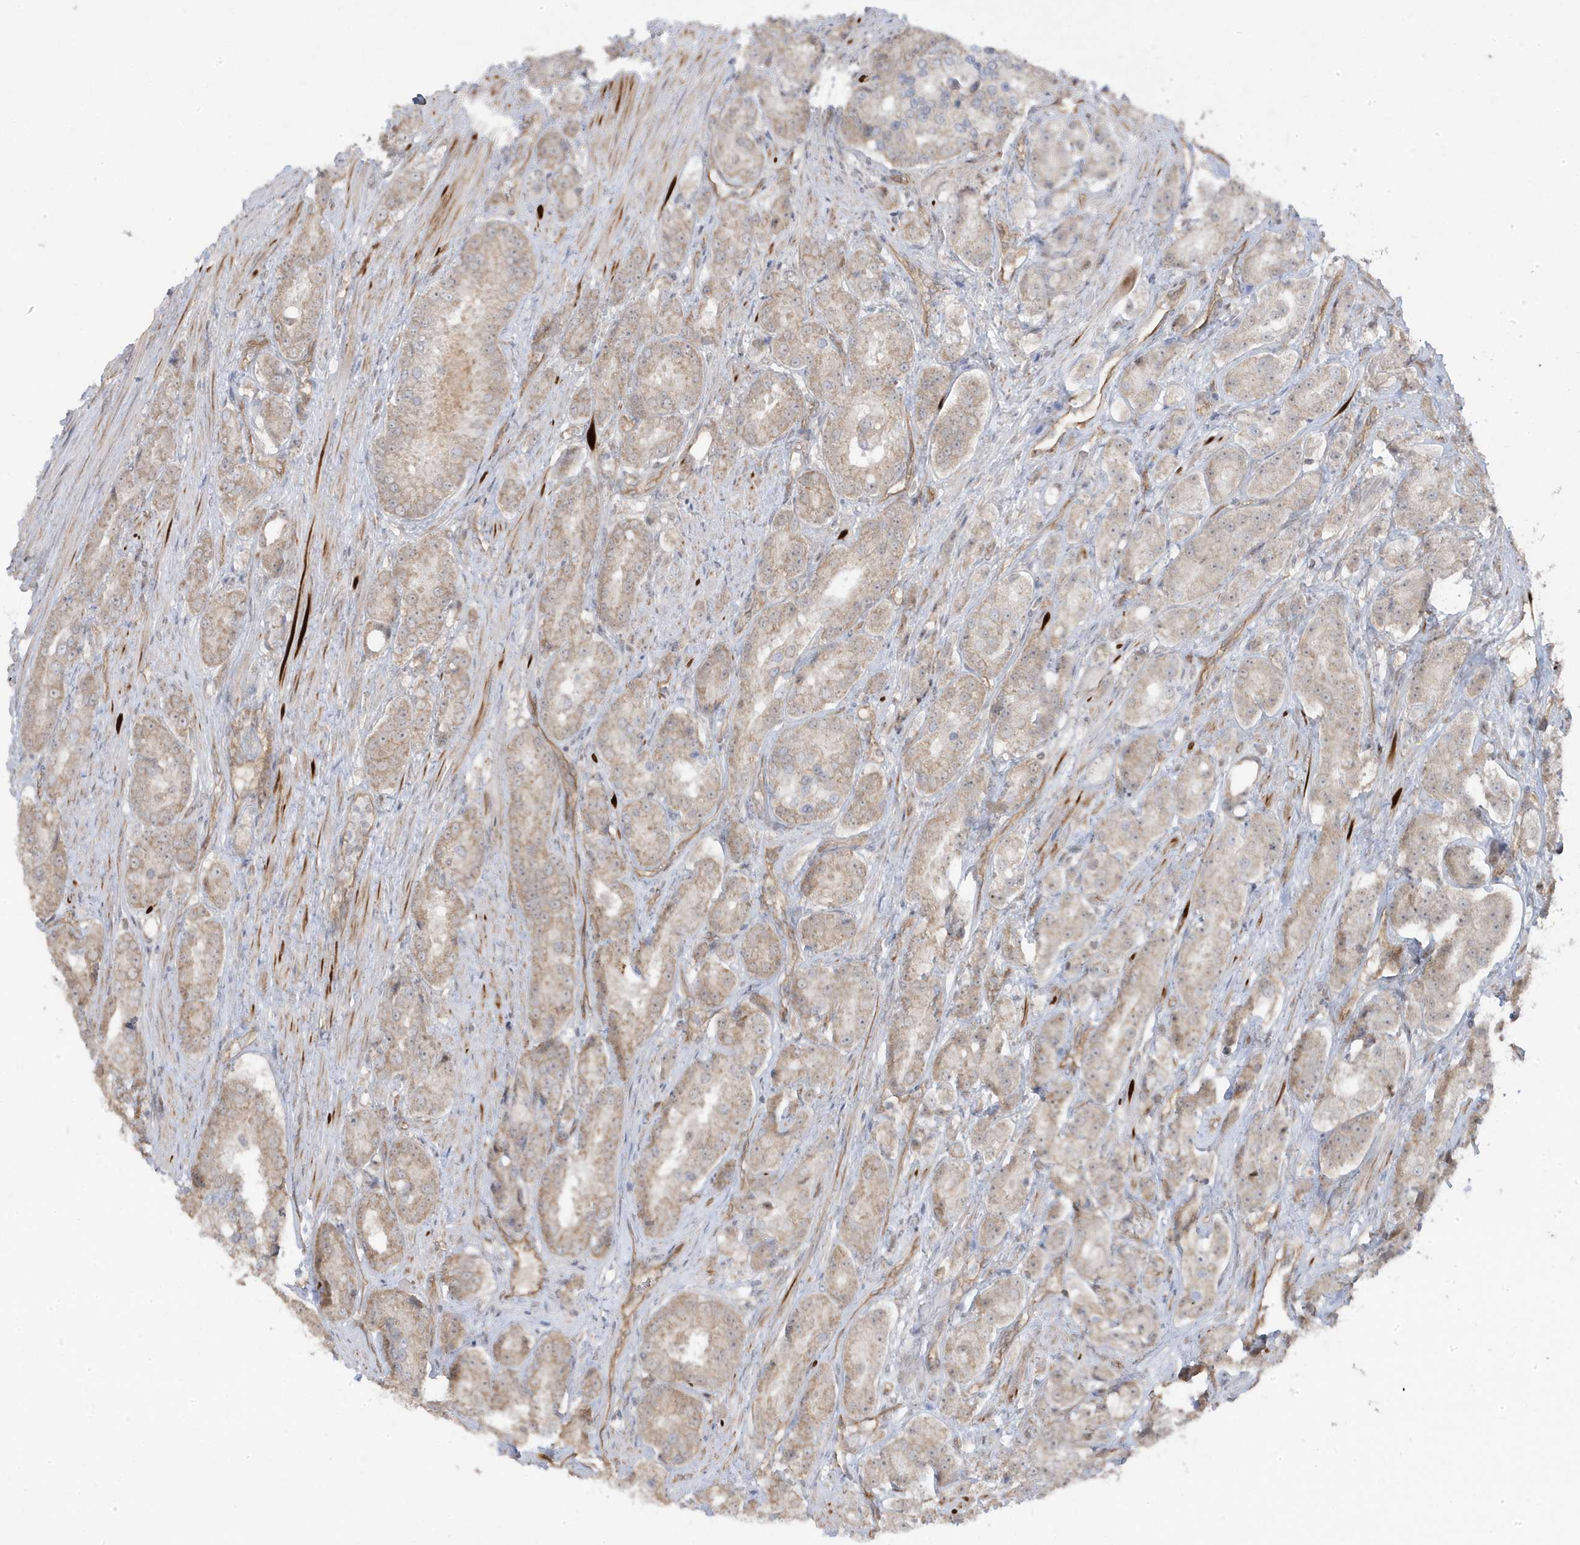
{"staining": {"intensity": "weak", "quantity": "25%-75%", "location": "cytoplasmic/membranous"}, "tissue": "prostate cancer", "cell_type": "Tumor cells", "image_type": "cancer", "snomed": [{"axis": "morphology", "description": "Adenocarcinoma, High grade"}, {"axis": "topography", "description": "Prostate"}], "caption": "This micrograph shows immunohistochemistry staining of human prostate high-grade adenocarcinoma, with low weak cytoplasmic/membranous expression in approximately 25%-75% of tumor cells.", "gene": "DNAJC12", "patient": {"sex": "male", "age": 60}}